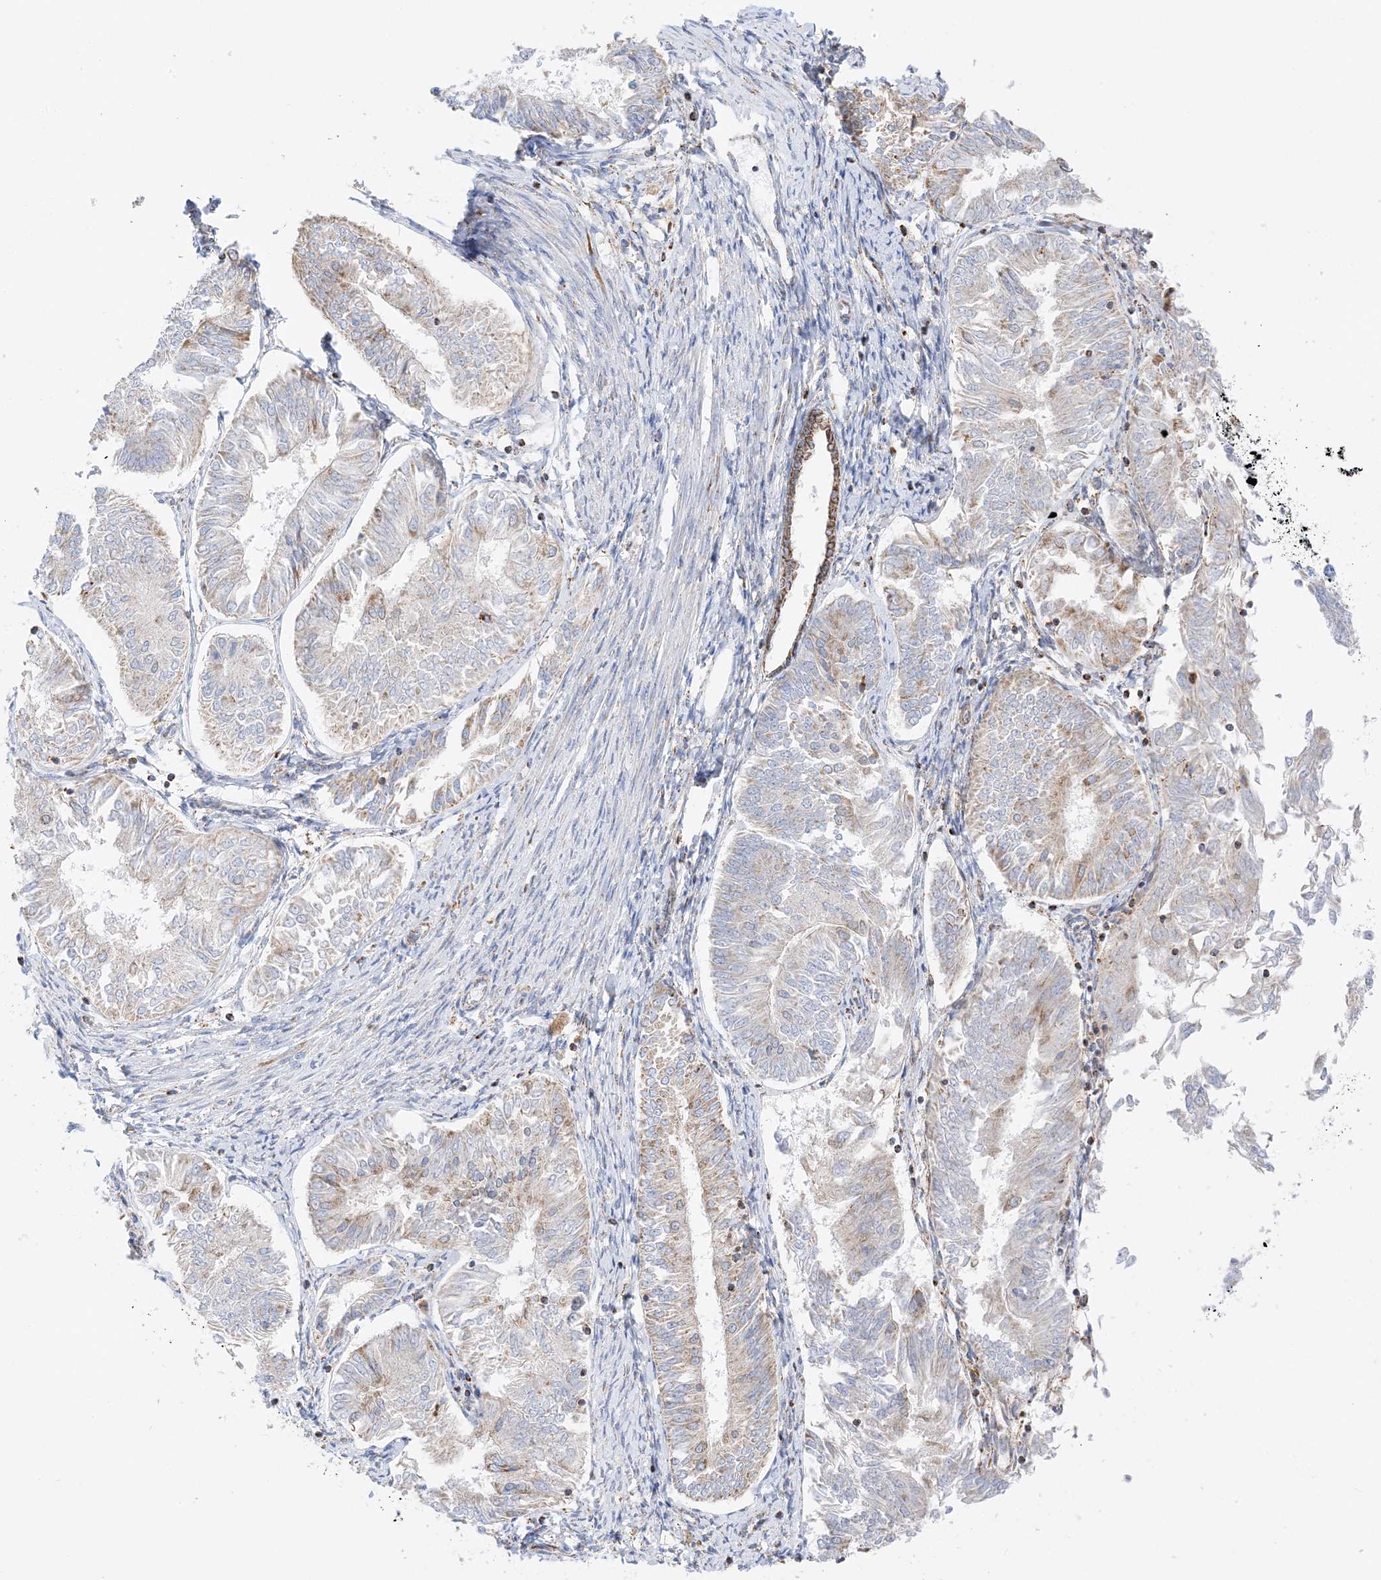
{"staining": {"intensity": "moderate", "quantity": "<25%", "location": "cytoplasmic/membranous"}, "tissue": "endometrial cancer", "cell_type": "Tumor cells", "image_type": "cancer", "snomed": [{"axis": "morphology", "description": "Adenocarcinoma, NOS"}, {"axis": "topography", "description": "Endometrium"}], "caption": "Protein expression analysis of human endometrial cancer (adenocarcinoma) reveals moderate cytoplasmic/membranous positivity in about <25% of tumor cells.", "gene": "CAPN13", "patient": {"sex": "female", "age": 58}}